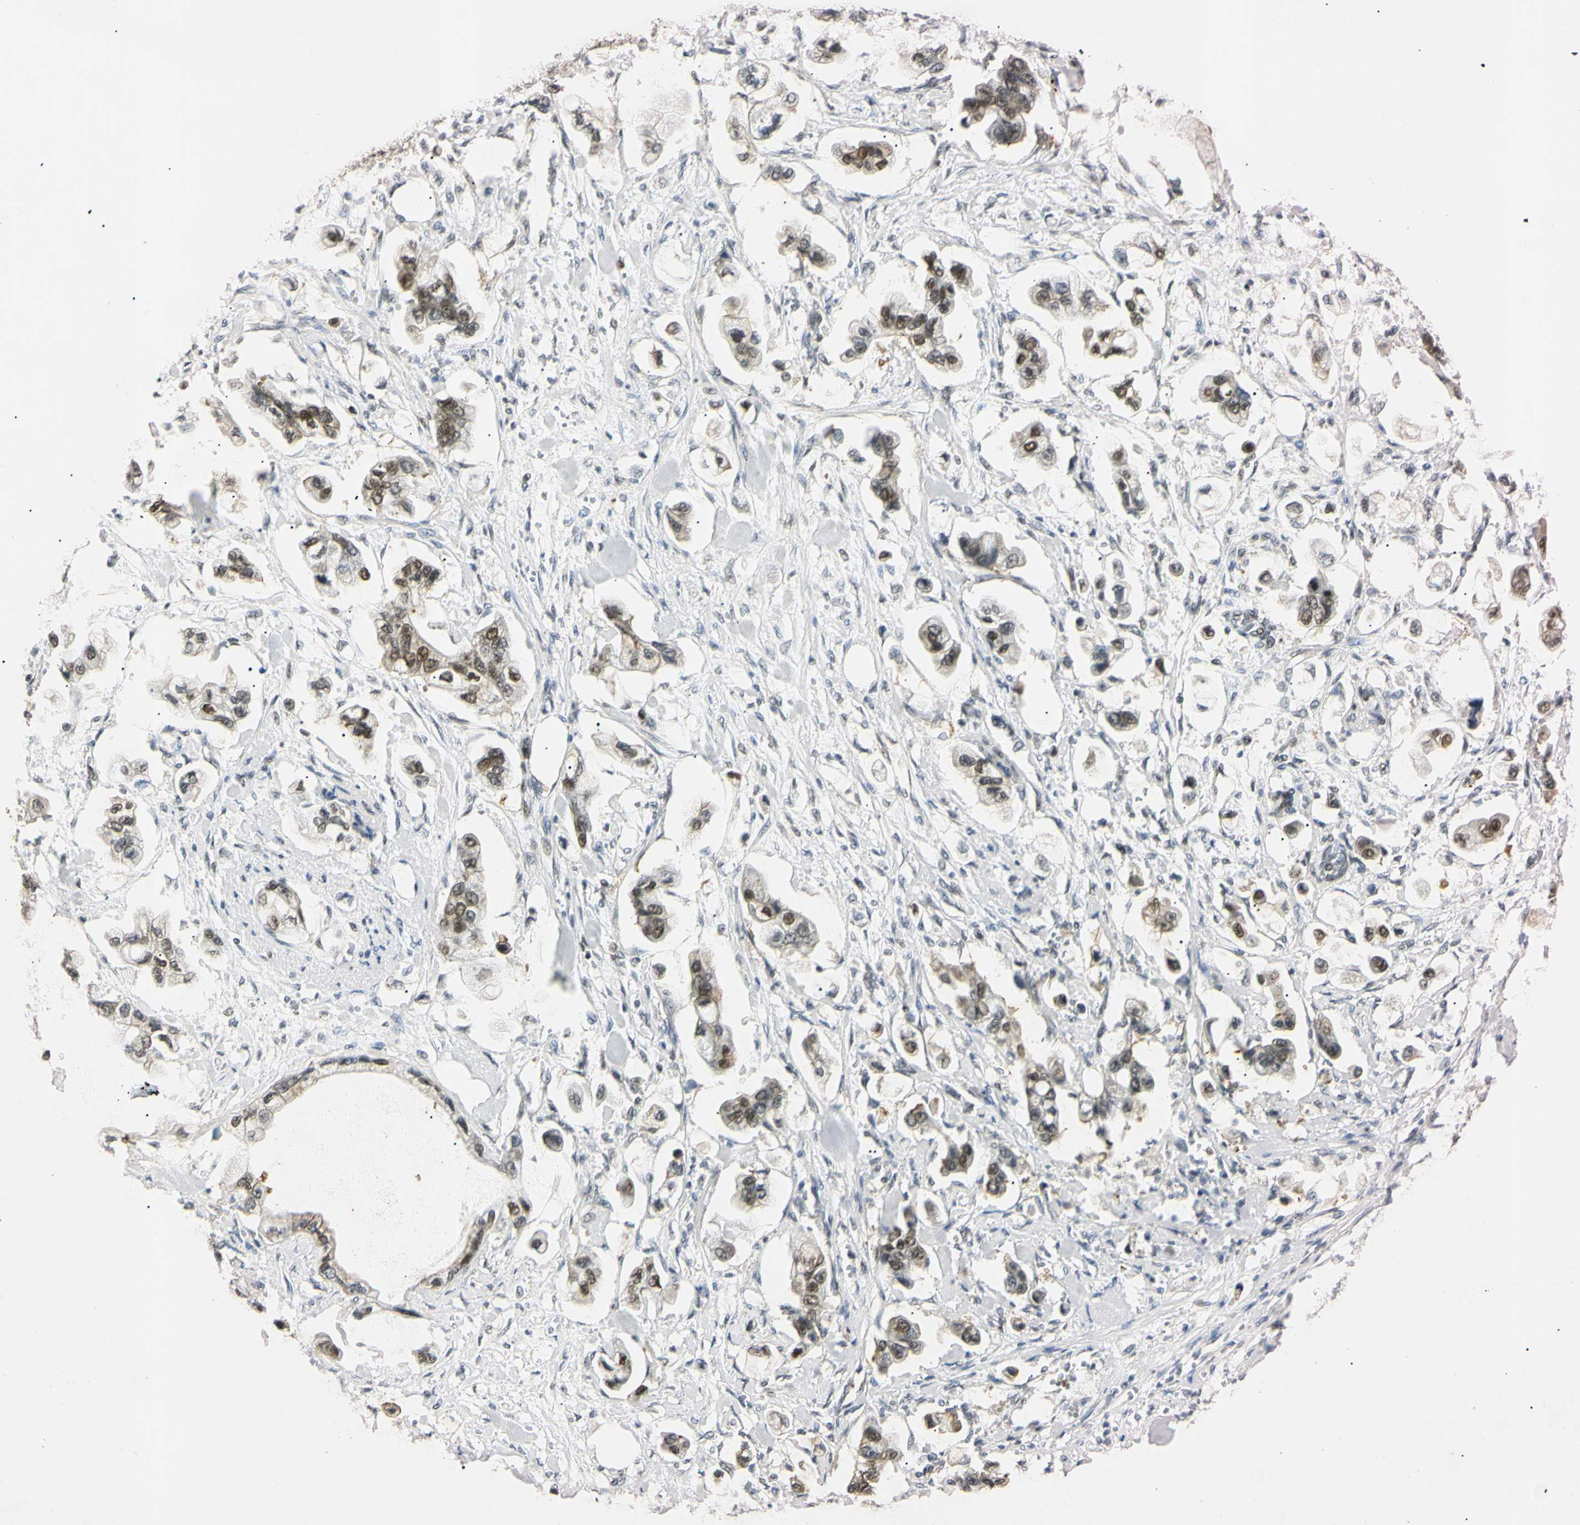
{"staining": {"intensity": "moderate", "quantity": ">75%", "location": "nuclear"}, "tissue": "stomach cancer", "cell_type": "Tumor cells", "image_type": "cancer", "snomed": [{"axis": "morphology", "description": "Adenocarcinoma, NOS"}, {"axis": "topography", "description": "Stomach"}], "caption": "Immunohistochemical staining of adenocarcinoma (stomach) exhibits medium levels of moderate nuclear staining in about >75% of tumor cells.", "gene": "SMARCA5", "patient": {"sex": "male", "age": 62}}